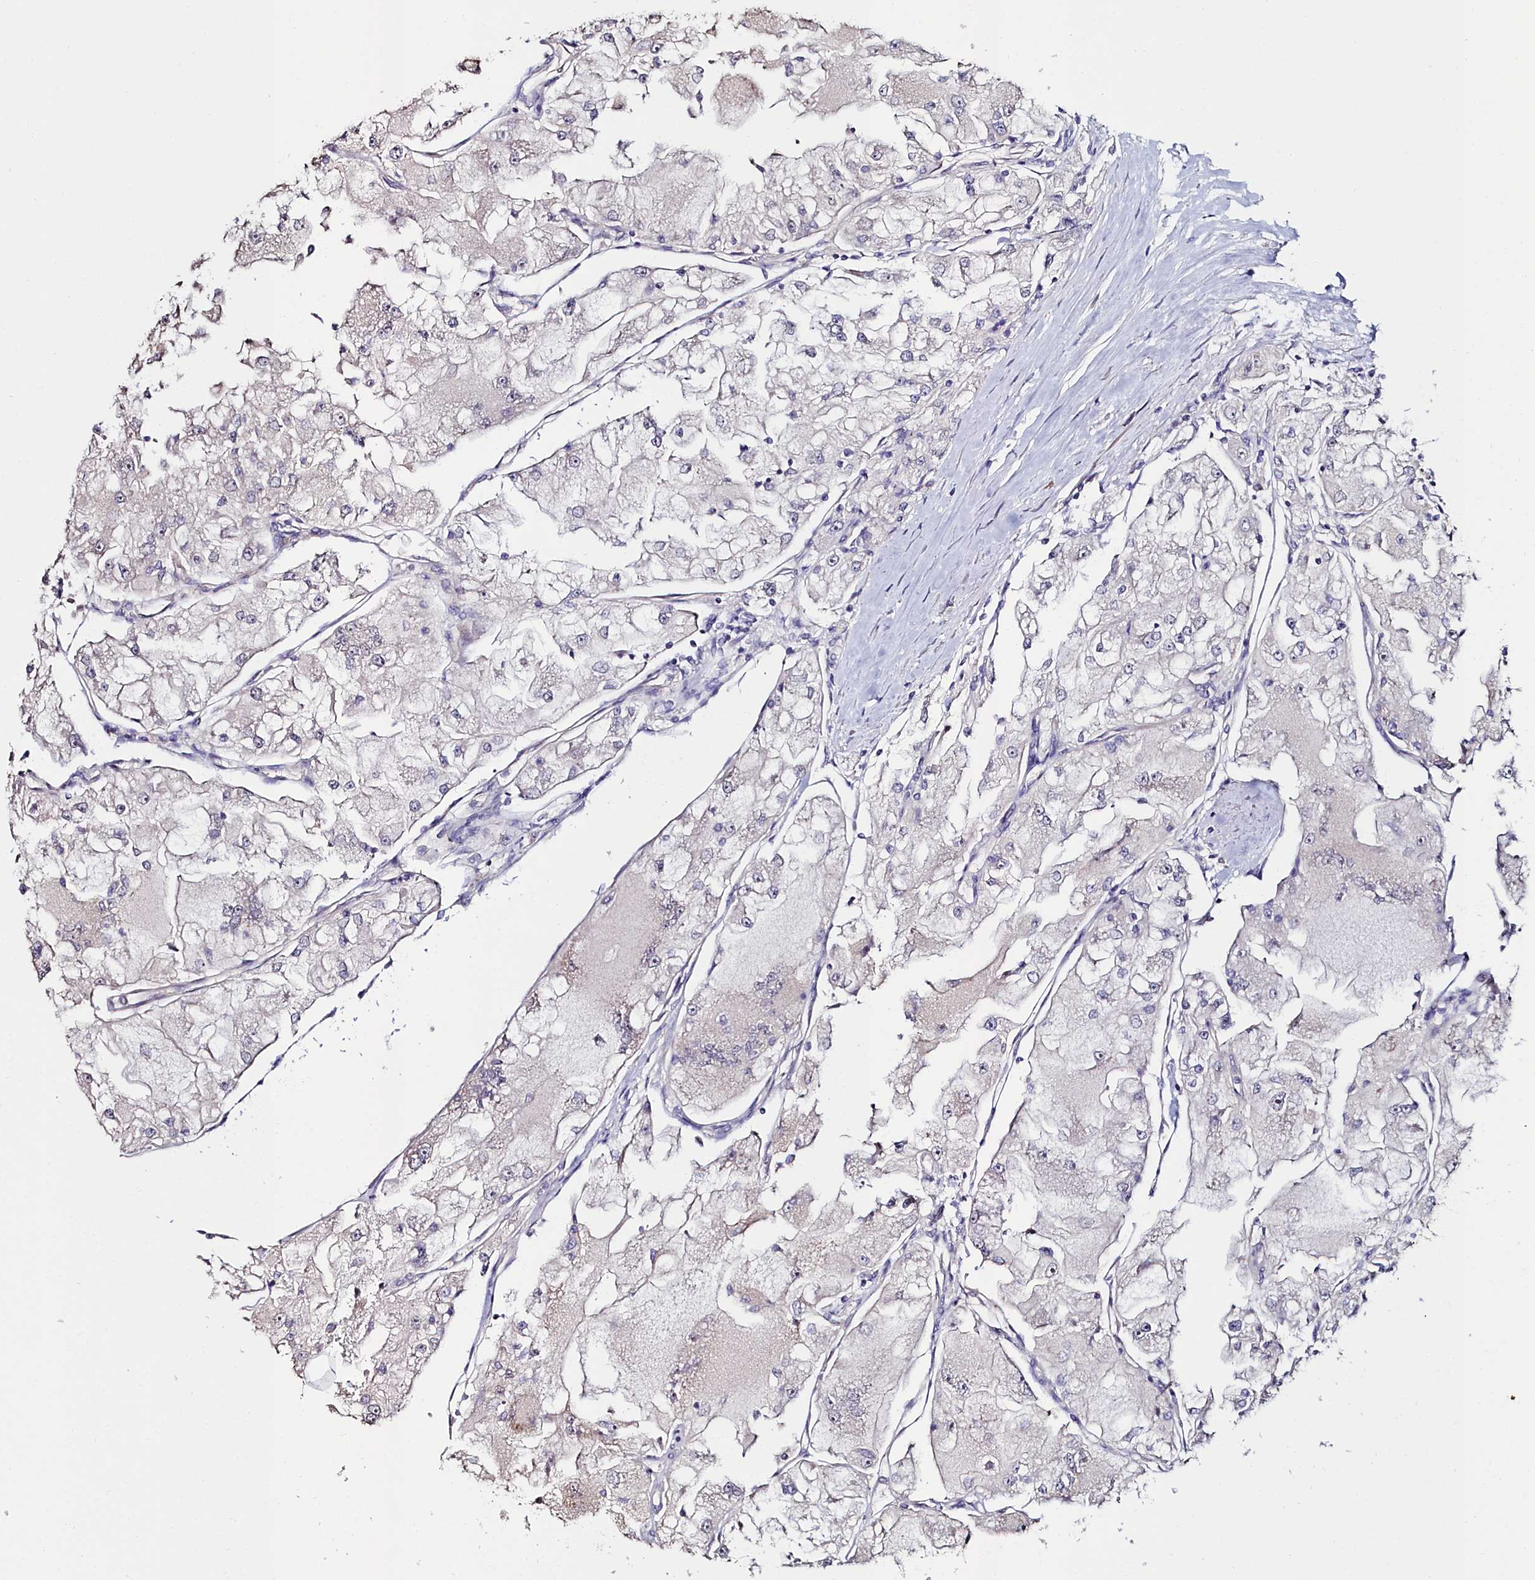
{"staining": {"intensity": "negative", "quantity": "none", "location": "none"}, "tissue": "renal cancer", "cell_type": "Tumor cells", "image_type": "cancer", "snomed": [{"axis": "morphology", "description": "Adenocarcinoma, NOS"}, {"axis": "topography", "description": "Kidney"}], "caption": "Immunohistochemistry of human renal cancer (adenocarcinoma) shows no positivity in tumor cells.", "gene": "C4orf19", "patient": {"sex": "female", "age": 72}}